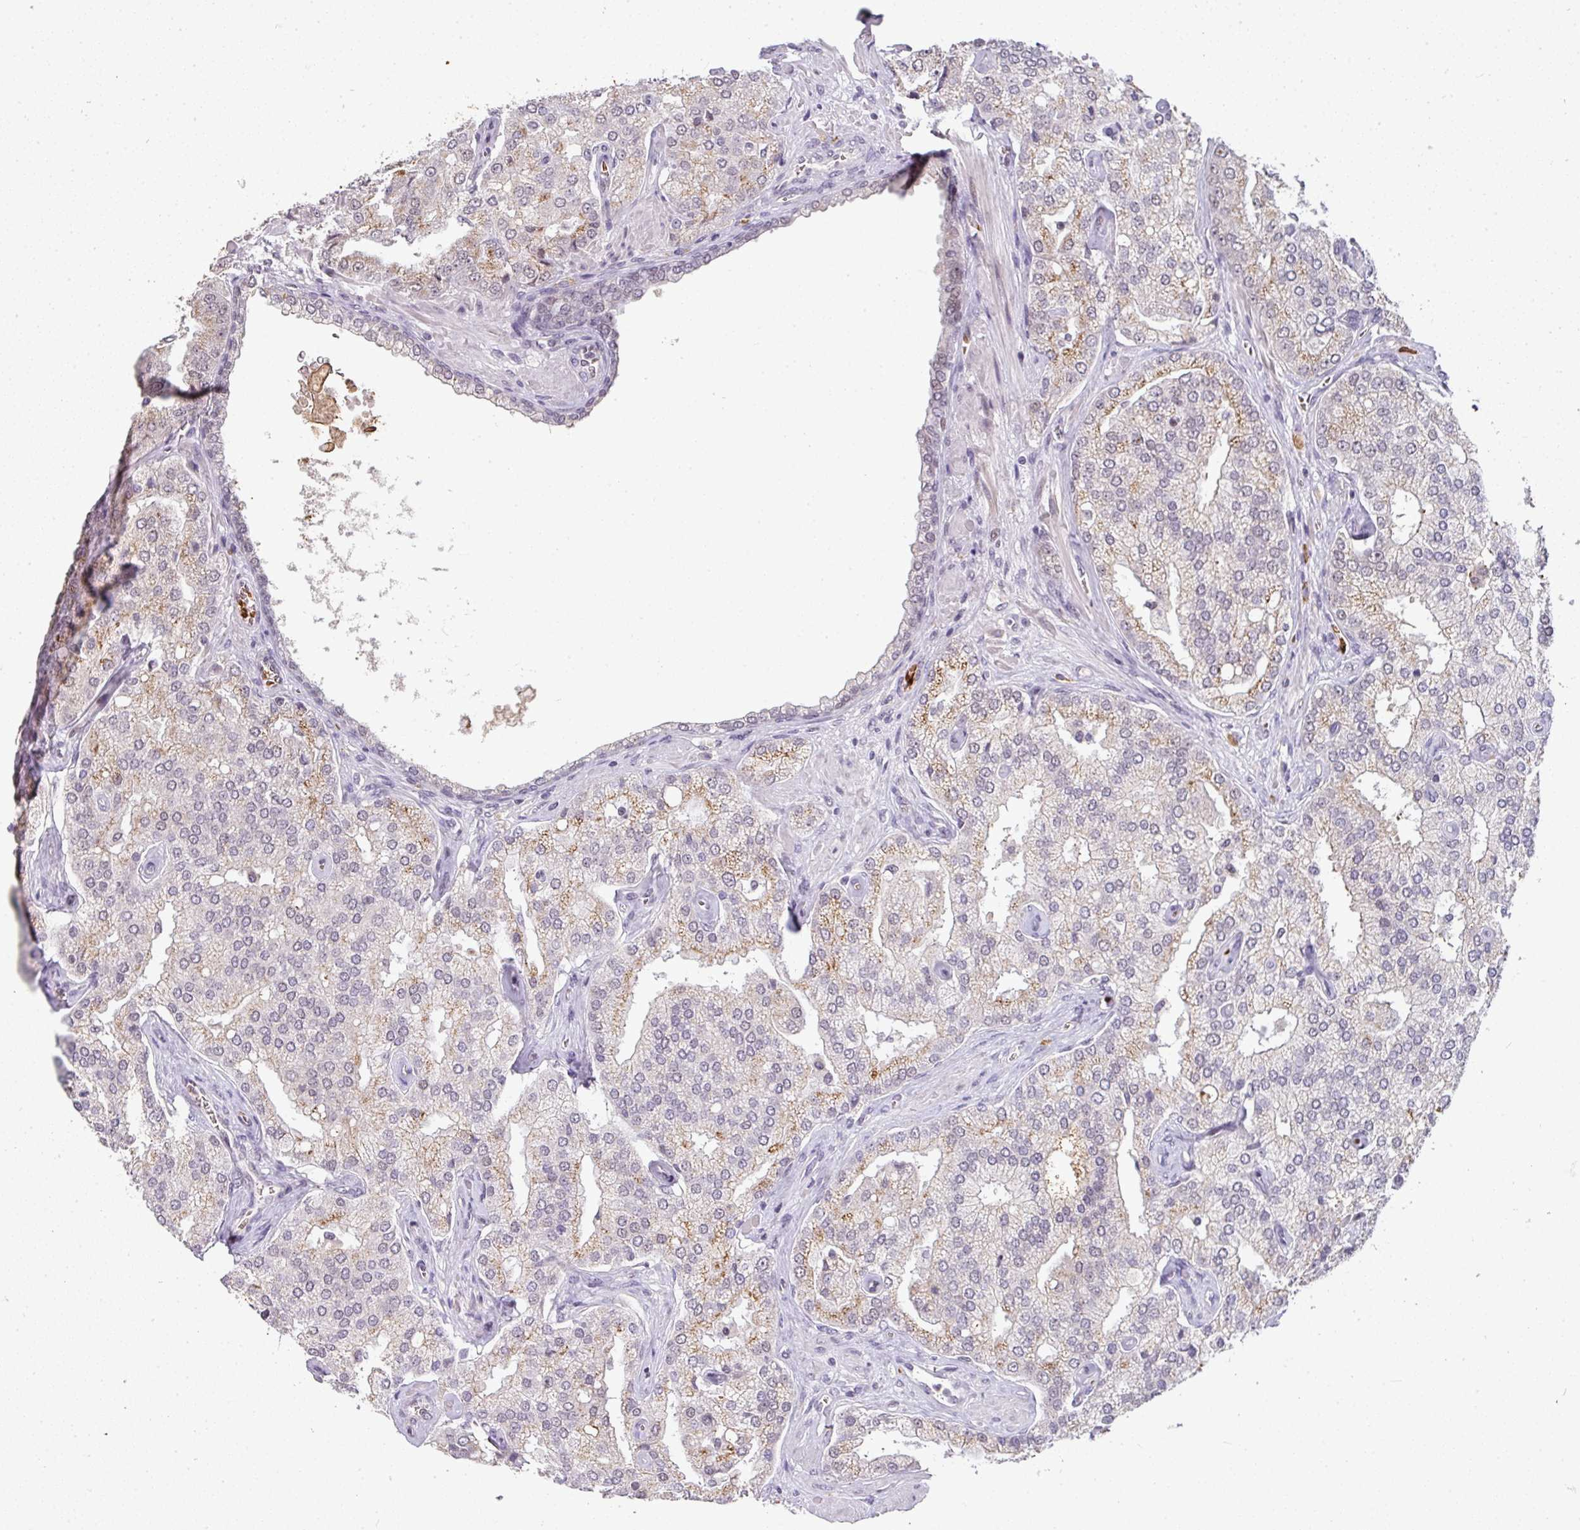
{"staining": {"intensity": "weak", "quantity": "25%-75%", "location": "cytoplasmic/membranous"}, "tissue": "prostate cancer", "cell_type": "Tumor cells", "image_type": "cancer", "snomed": [{"axis": "morphology", "description": "Adenocarcinoma, High grade"}, {"axis": "topography", "description": "Prostate"}], "caption": "Immunohistochemical staining of human prostate high-grade adenocarcinoma shows low levels of weak cytoplasmic/membranous expression in about 25%-75% of tumor cells. The staining was performed using DAB (3,3'-diaminobenzidine), with brown indicating positive protein expression. Nuclei are stained blue with hematoxylin.", "gene": "NEIL1", "patient": {"sex": "male", "age": 68}}